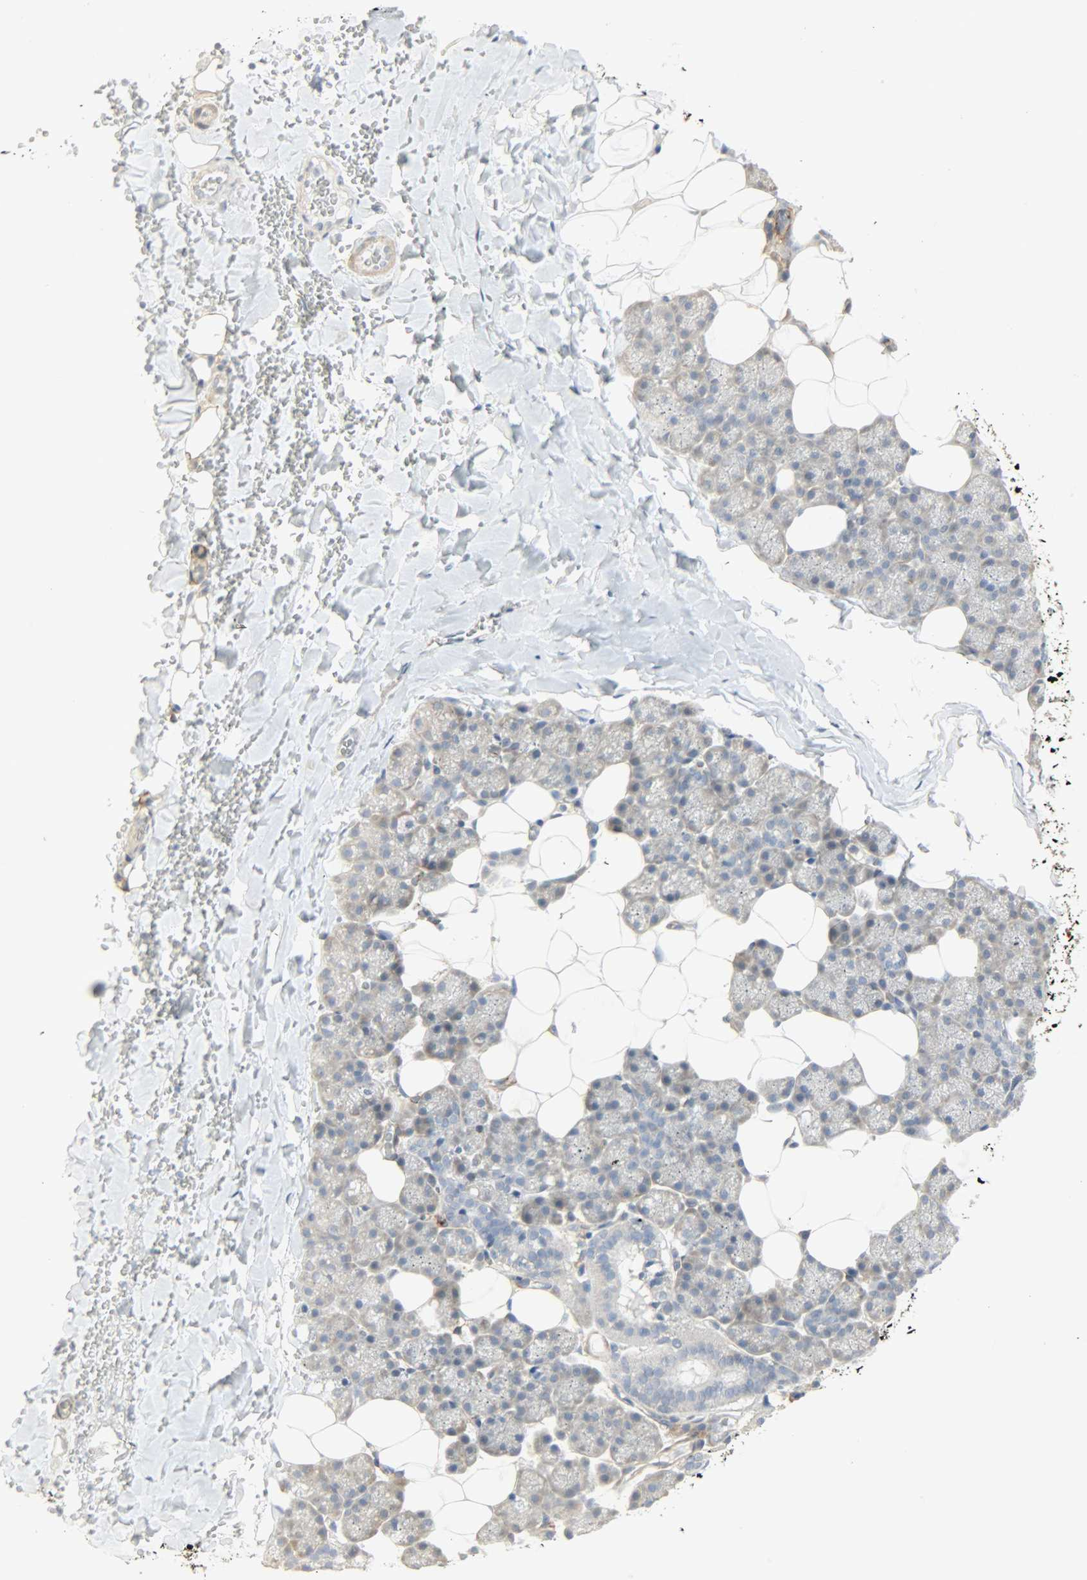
{"staining": {"intensity": "negative", "quantity": "none", "location": "none"}, "tissue": "salivary gland", "cell_type": "Glandular cells", "image_type": "normal", "snomed": [{"axis": "morphology", "description": "Normal tissue, NOS"}, {"axis": "topography", "description": "Lymph node"}, {"axis": "topography", "description": "Salivary gland"}], "caption": "Glandular cells are negative for brown protein staining in normal salivary gland. (DAB (3,3'-diaminobenzidine) immunohistochemistry (IHC) visualized using brightfield microscopy, high magnification).", "gene": "ENPEP", "patient": {"sex": "male", "age": 8}}